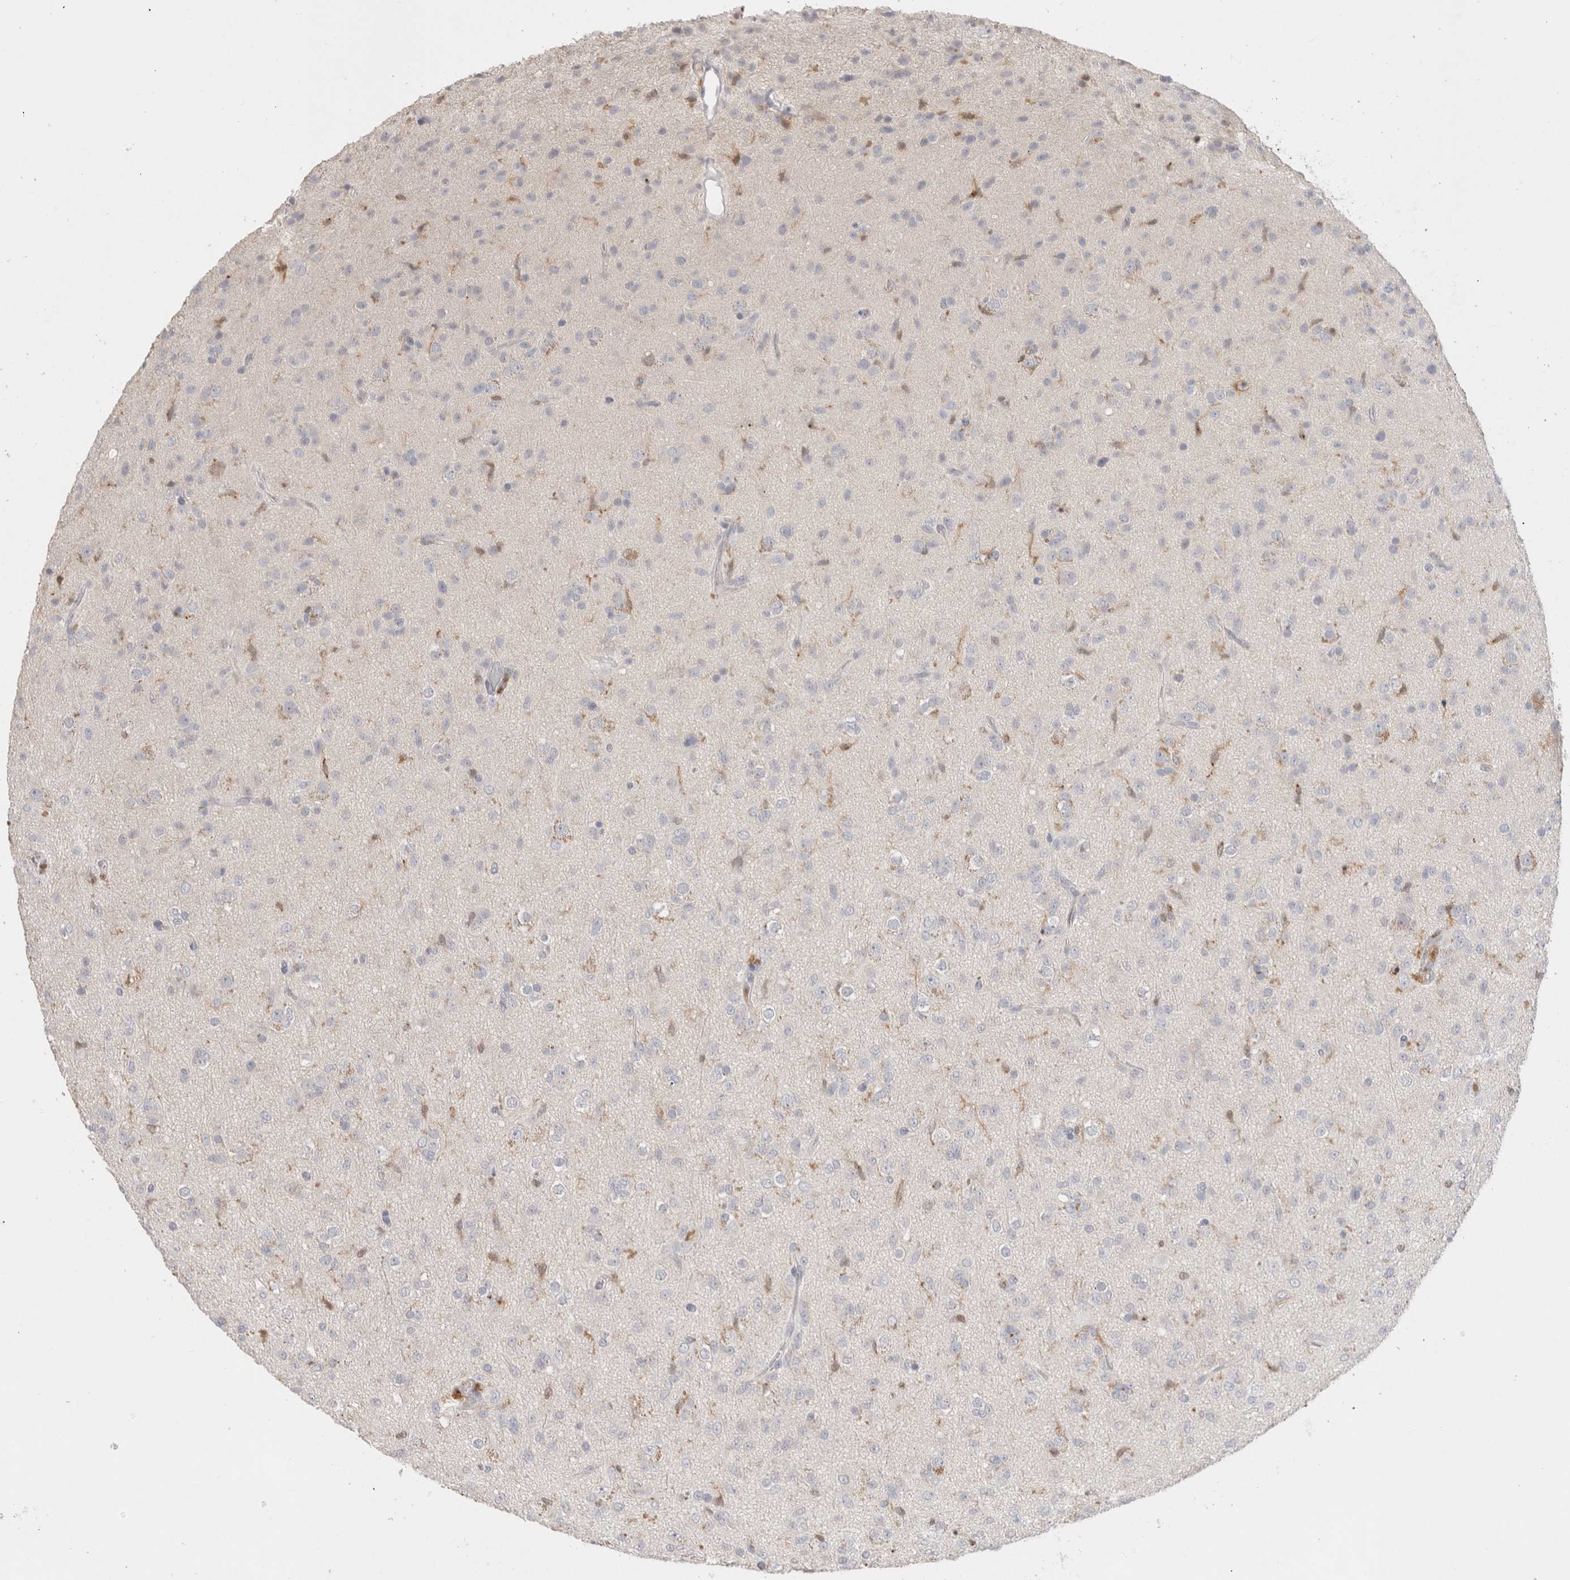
{"staining": {"intensity": "negative", "quantity": "none", "location": "none"}, "tissue": "glioma", "cell_type": "Tumor cells", "image_type": "cancer", "snomed": [{"axis": "morphology", "description": "Glioma, malignant, Low grade"}, {"axis": "topography", "description": "Brain"}], "caption": "Image shows no protein staining in tumor cells of malignant glioma (low-grade) tissue.", "gene": "HPGDS", "patient": {"sex": "male", "age": 65}}